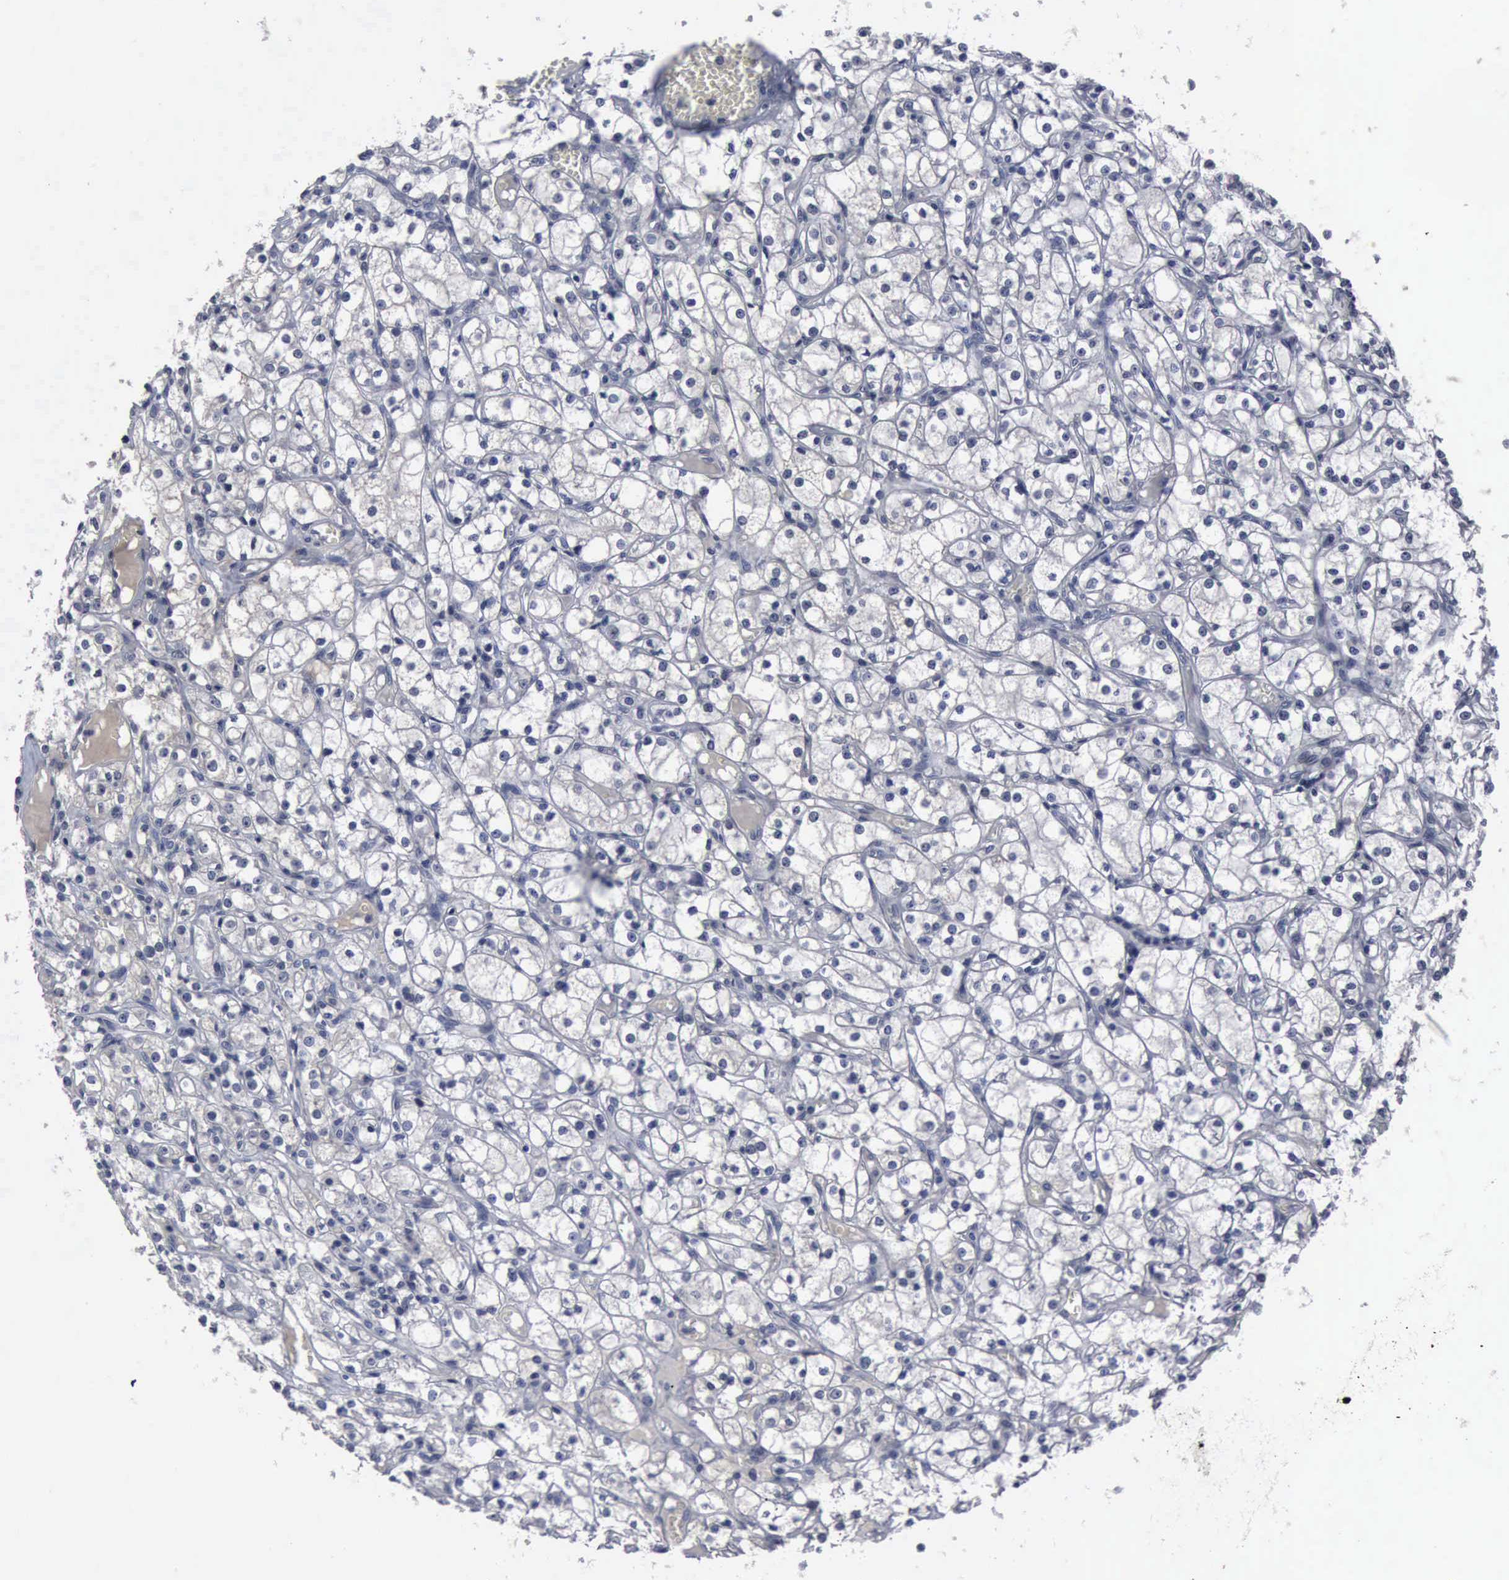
{"staining": {"intensity": "negative", "quantity": "none", "location": "none"}, "tissue": "renal cancer", "cell_type": "Tumor cells", "image_type": "cancer", "snomed": [{"axis": "morphology", "description": "Adenocarcinoma, NOS"}, {"axis": "topography", "description": "Kidney"}], "caption": "Renal cancer was stained to show a protein in brown. There is no significant positivity in tumor cells.", "gene": "MYO18B", "patient": {"sex": "male", "age": 61}}